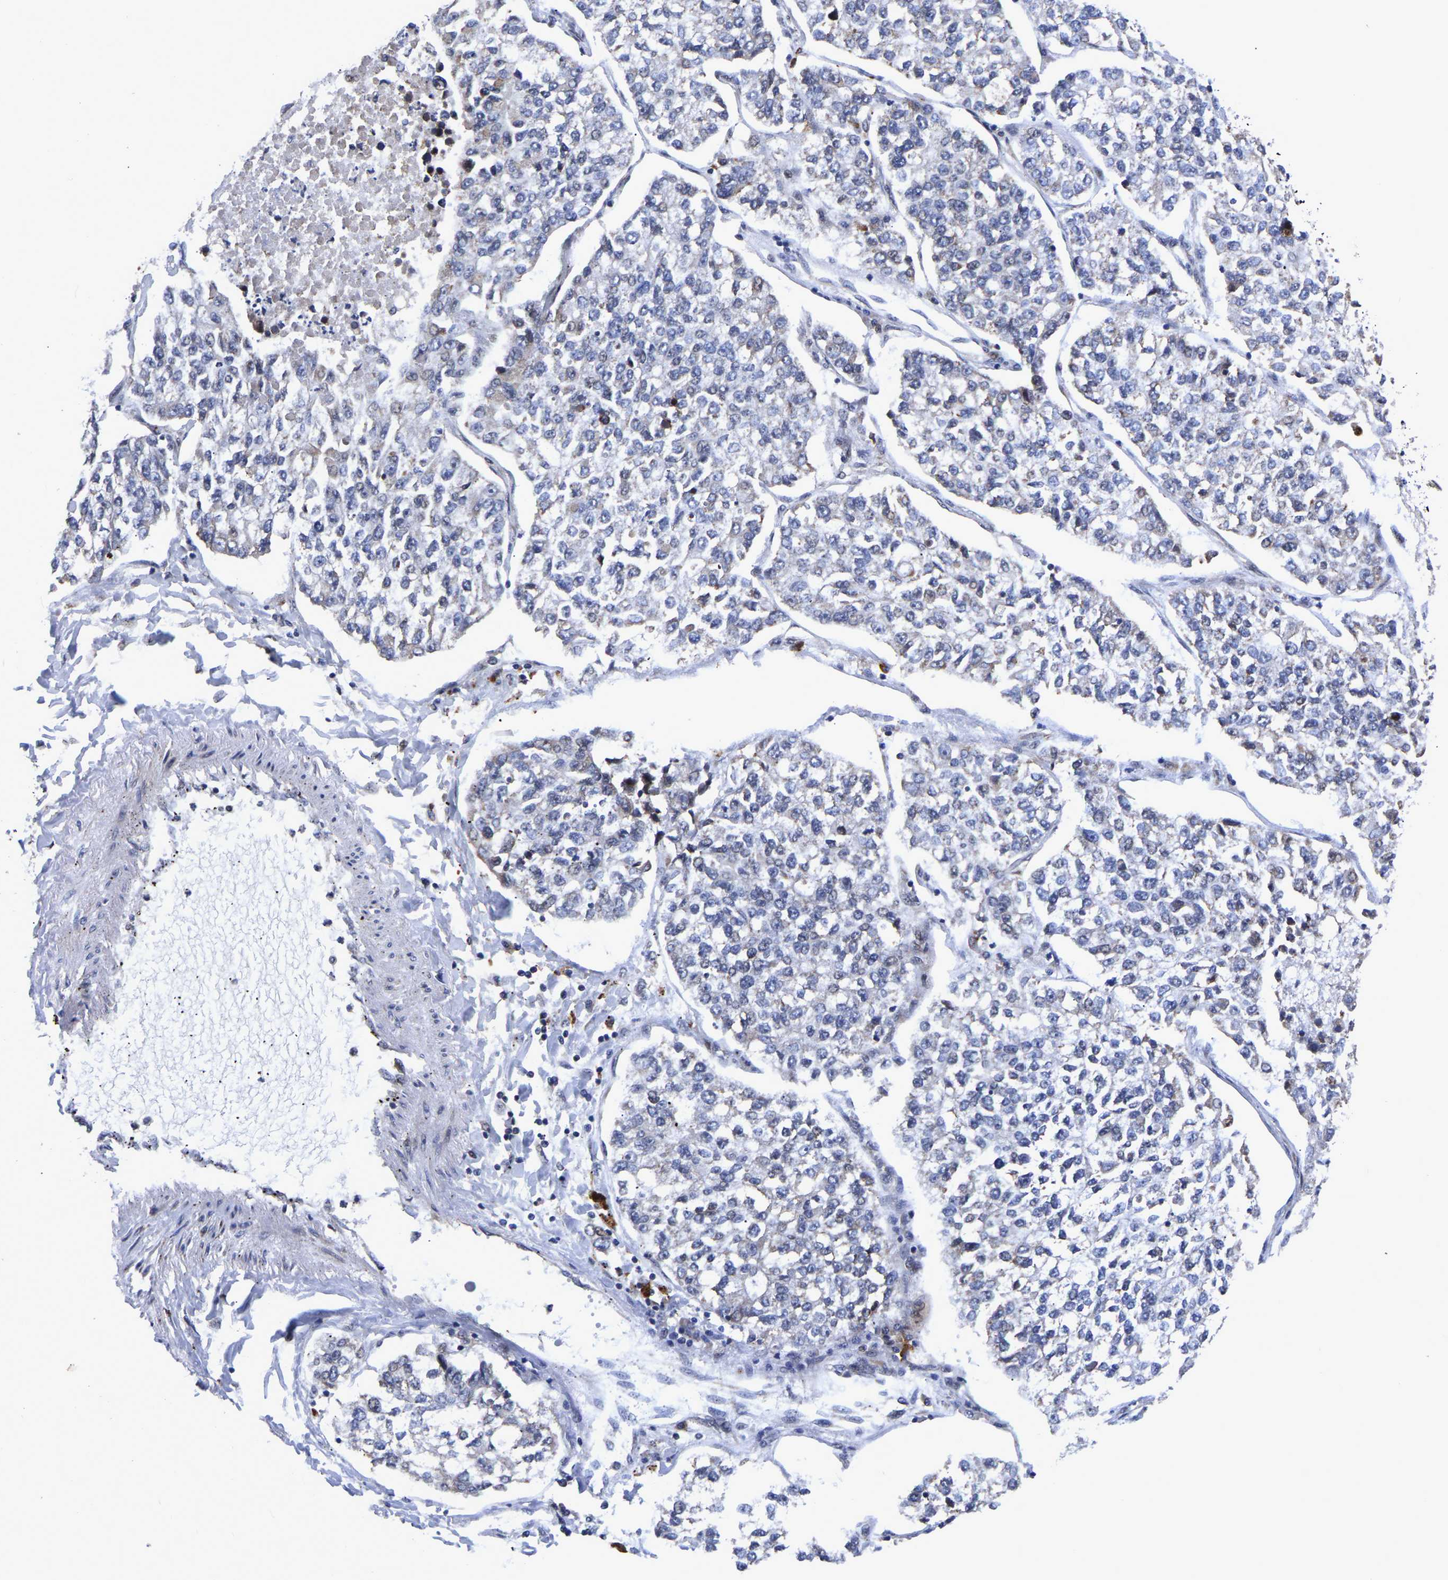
{"staining": {"intensity": "negative", "quantity": "none", "location": "none"}, "tissue": "lung cancer", "cell_type": "Tumor cells", "image_type": "cancer", "snomed": [{"axis": "morphology", "description": "Adenocarcinoma, NOS"}, {"axis": "topography", "description": "Lung"}], "caption": "Adenocarcinoma (lung) was stained to show a protein in brown. There is no significant positivity in tumor cells.", "gene": "JUNB", "patient": {"sex": "male", "age": 49}}